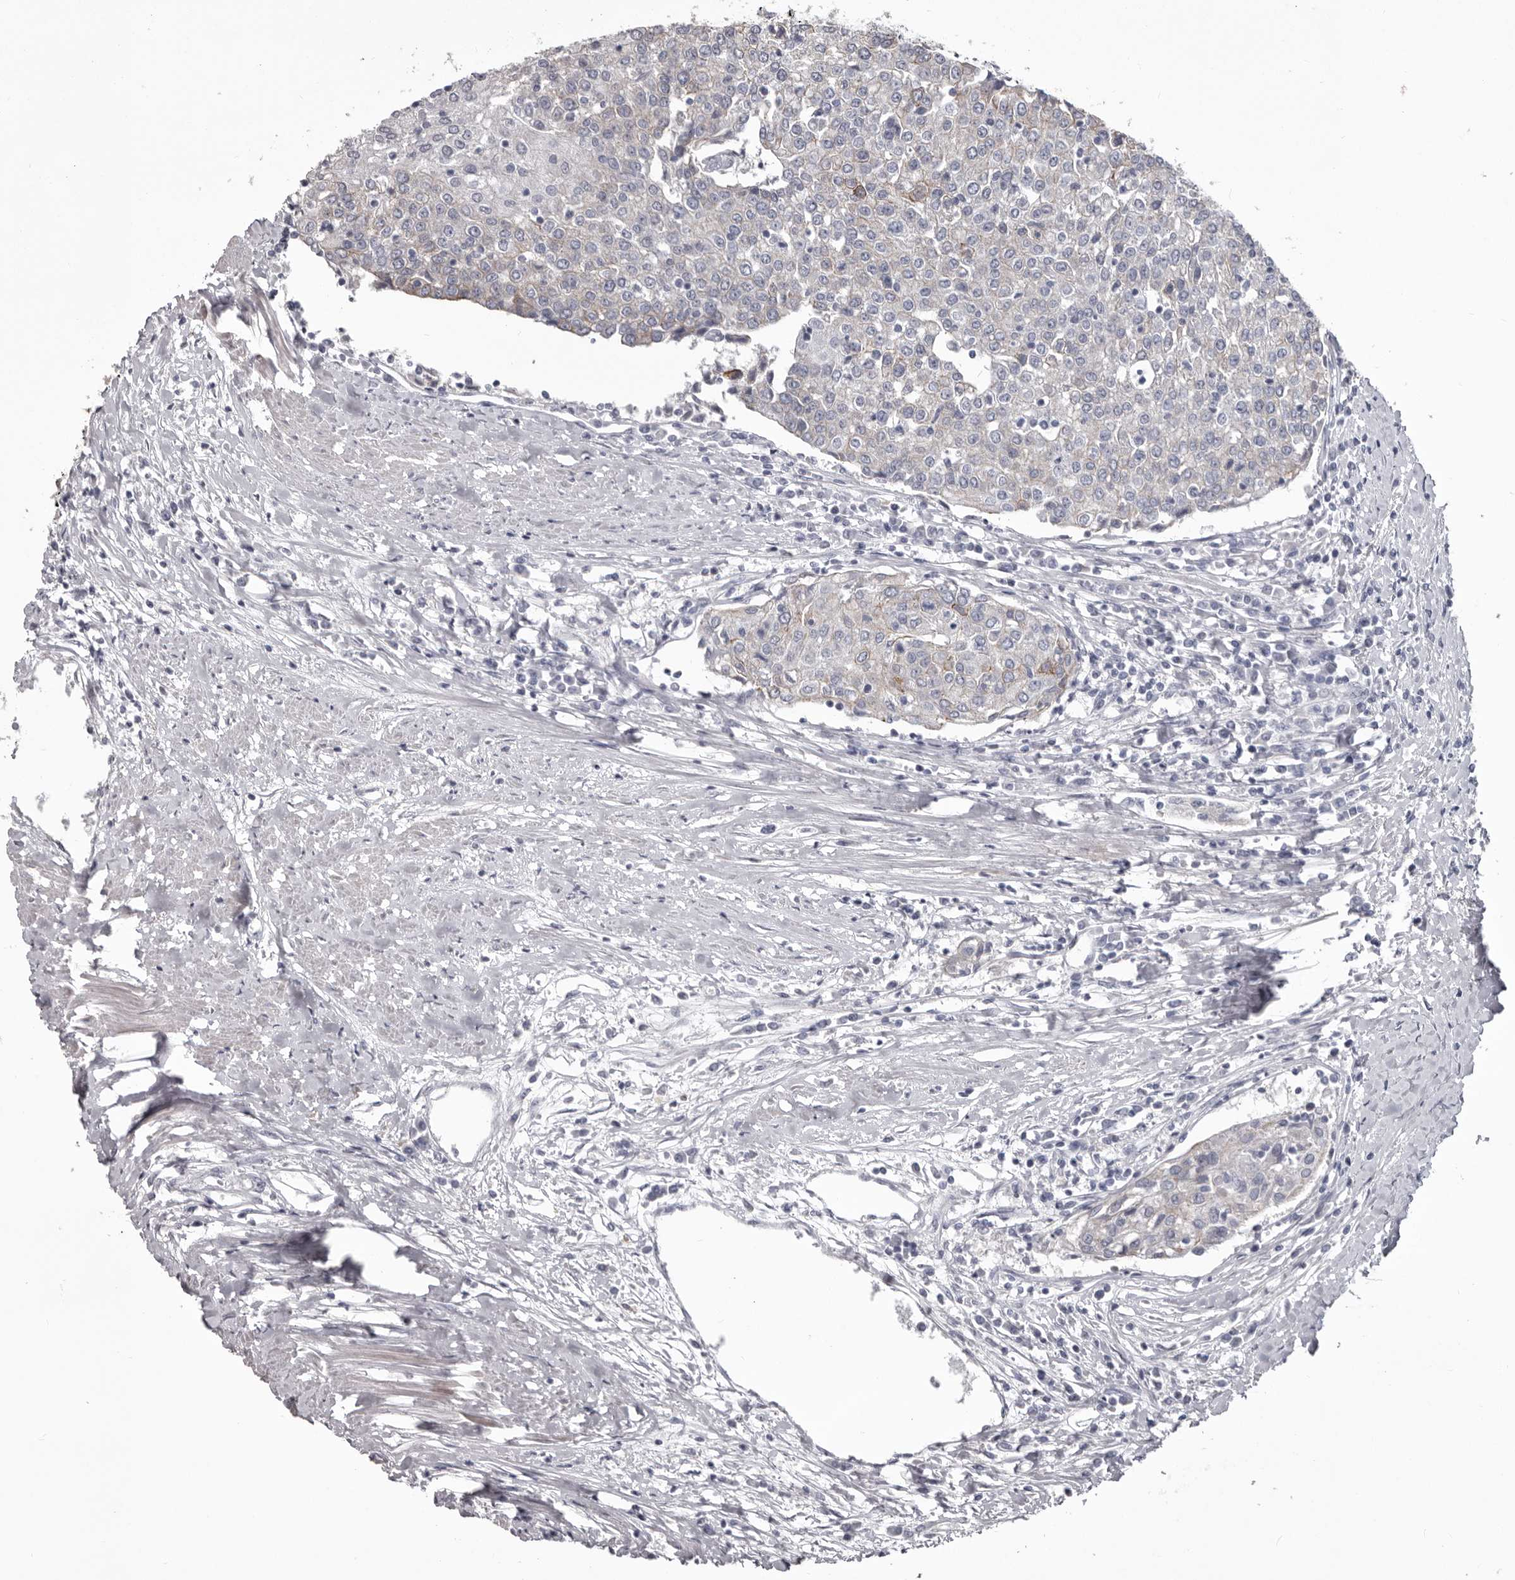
{"staining": {"intensity": "negative", "quantity": "none", "location": "none"}, "tissue": "urothelial cancer", "cell_type": "Tumor cells", "image_type": "cancer", "snomed": [{"axis": "morphology", "description": "Urothelial carcinoma, High grade"}, {"axis": "topography", "description": "Urinary bladder"}], "caption": "Histopathology image shows no significant protein positivity in tumor cells of urothelial carcinoma (high-grade).", "gene": "LPAR6", "patient": {"sex": "female", "age": 85}}